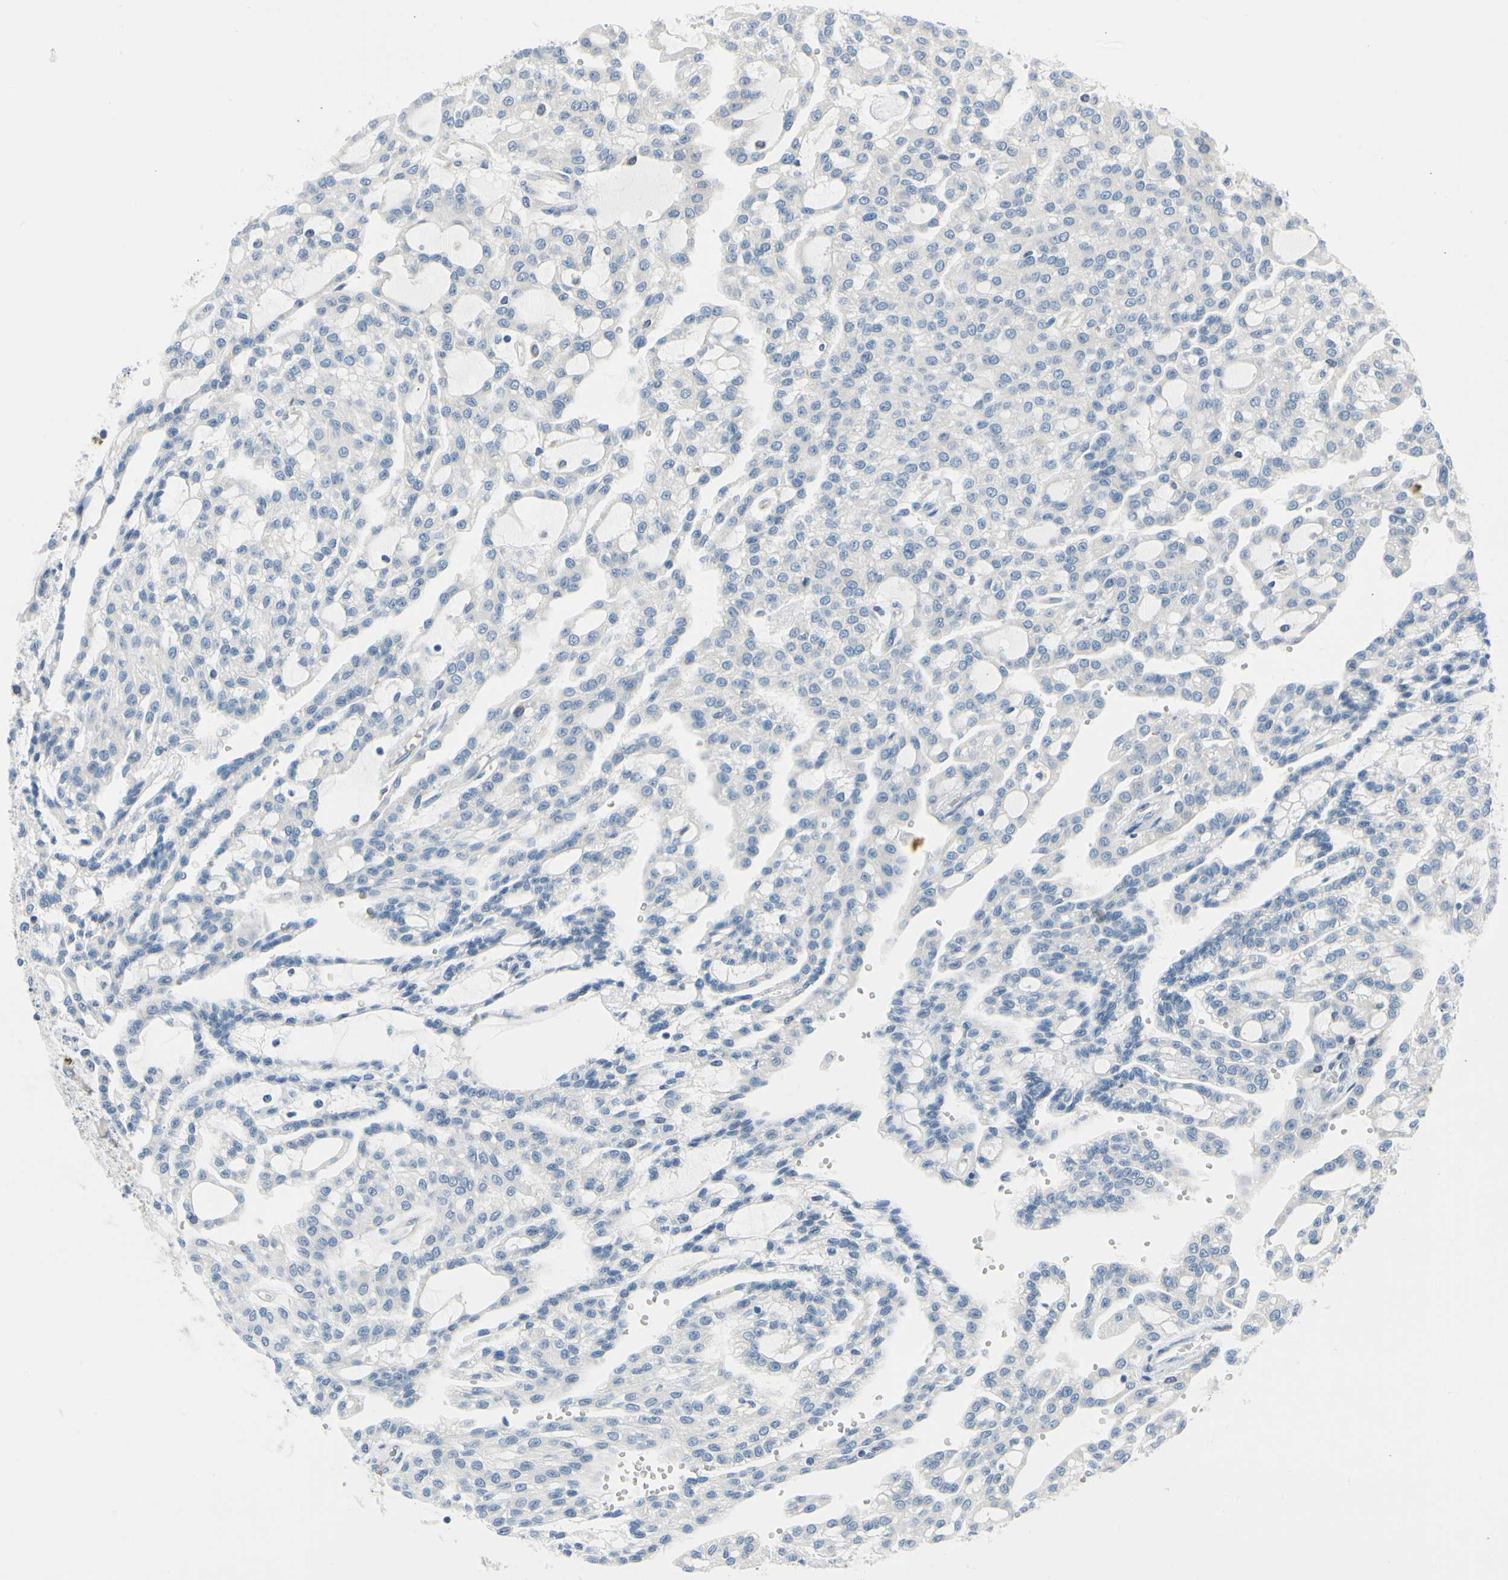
{"staining": {"intensity": "negative", "quantity": "none", "location": "none"}, "tissue": "renal cancer", "cell_type": "Tumor cells", "image_type": "cancer", "snomed": [{"axis": "morphology", "description": "Adenocarcinoma, NOS"}, {"axis": "topography", "description": "Kidney"}], "caption": "The photomicrograph reveals no staining of tumor cells in renal adenocarcinoma.", "gene": "STXBP1", "patient": {"sex": "male", "age": 63}}